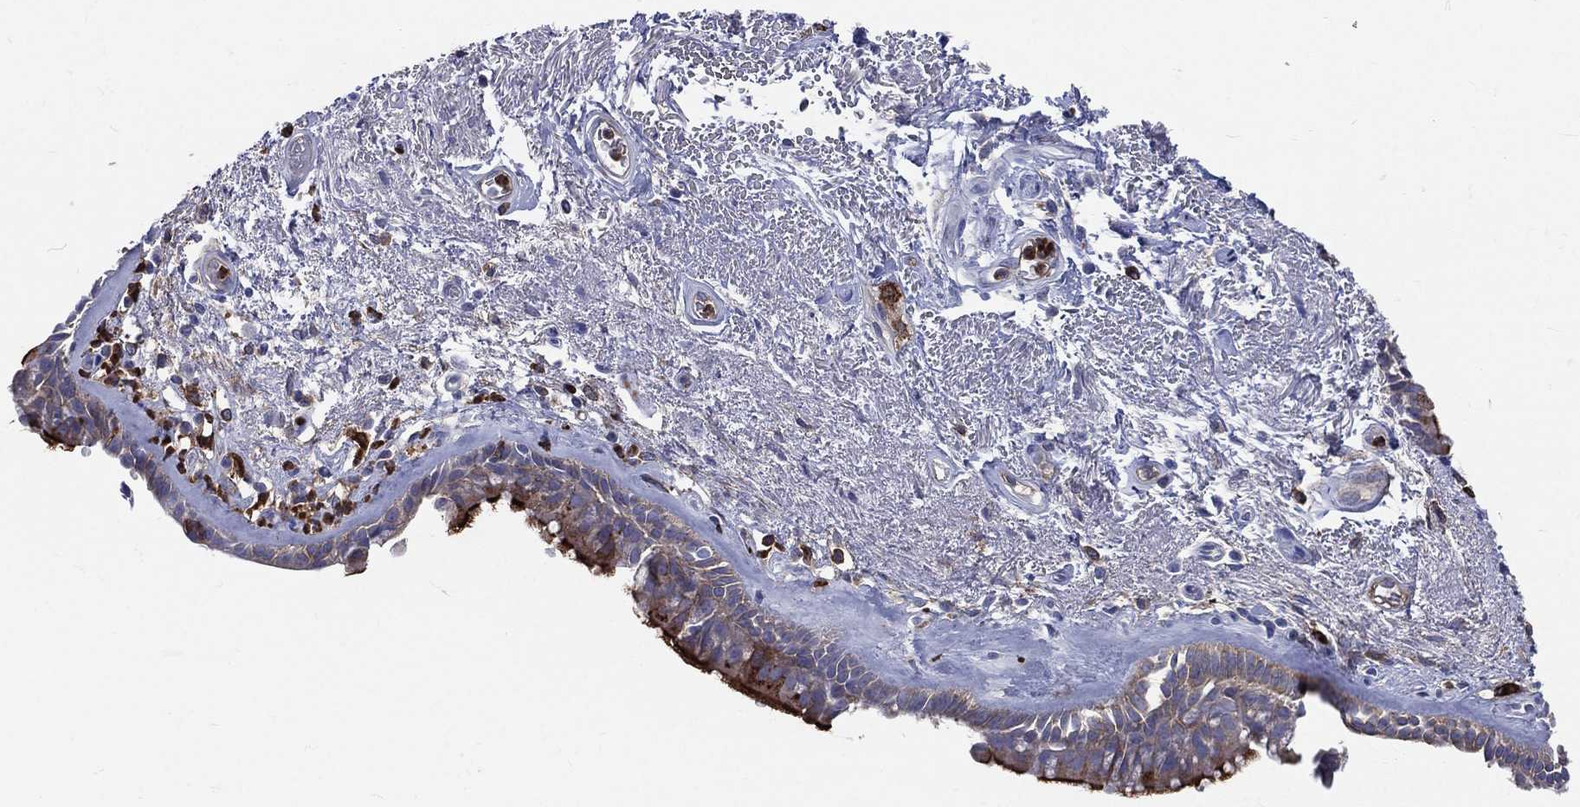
{"staining": {"intensity": "strong", "quantity": "25%-75%", "location": "cytoplasmic/membranous"}, "tissue": "bronchus", "cell_type": "Respiratory epithelial cells", "image_type": "normal", "snomed": [{"axis": "morphology", "description": "Normal tissue, NOS"}, {"axis": "topography", "description": "Bronchus"}], "caption": "Bronchus stained with DAB IHC shows high levels of strong cytoplasmic/membranous positivity in about 25%-75% of respiratory epithelial cells. (IHC, brightfield microscopy, high magnification).", "gene": "BASP1", "patient": {"sex": "male", "age": 82}}